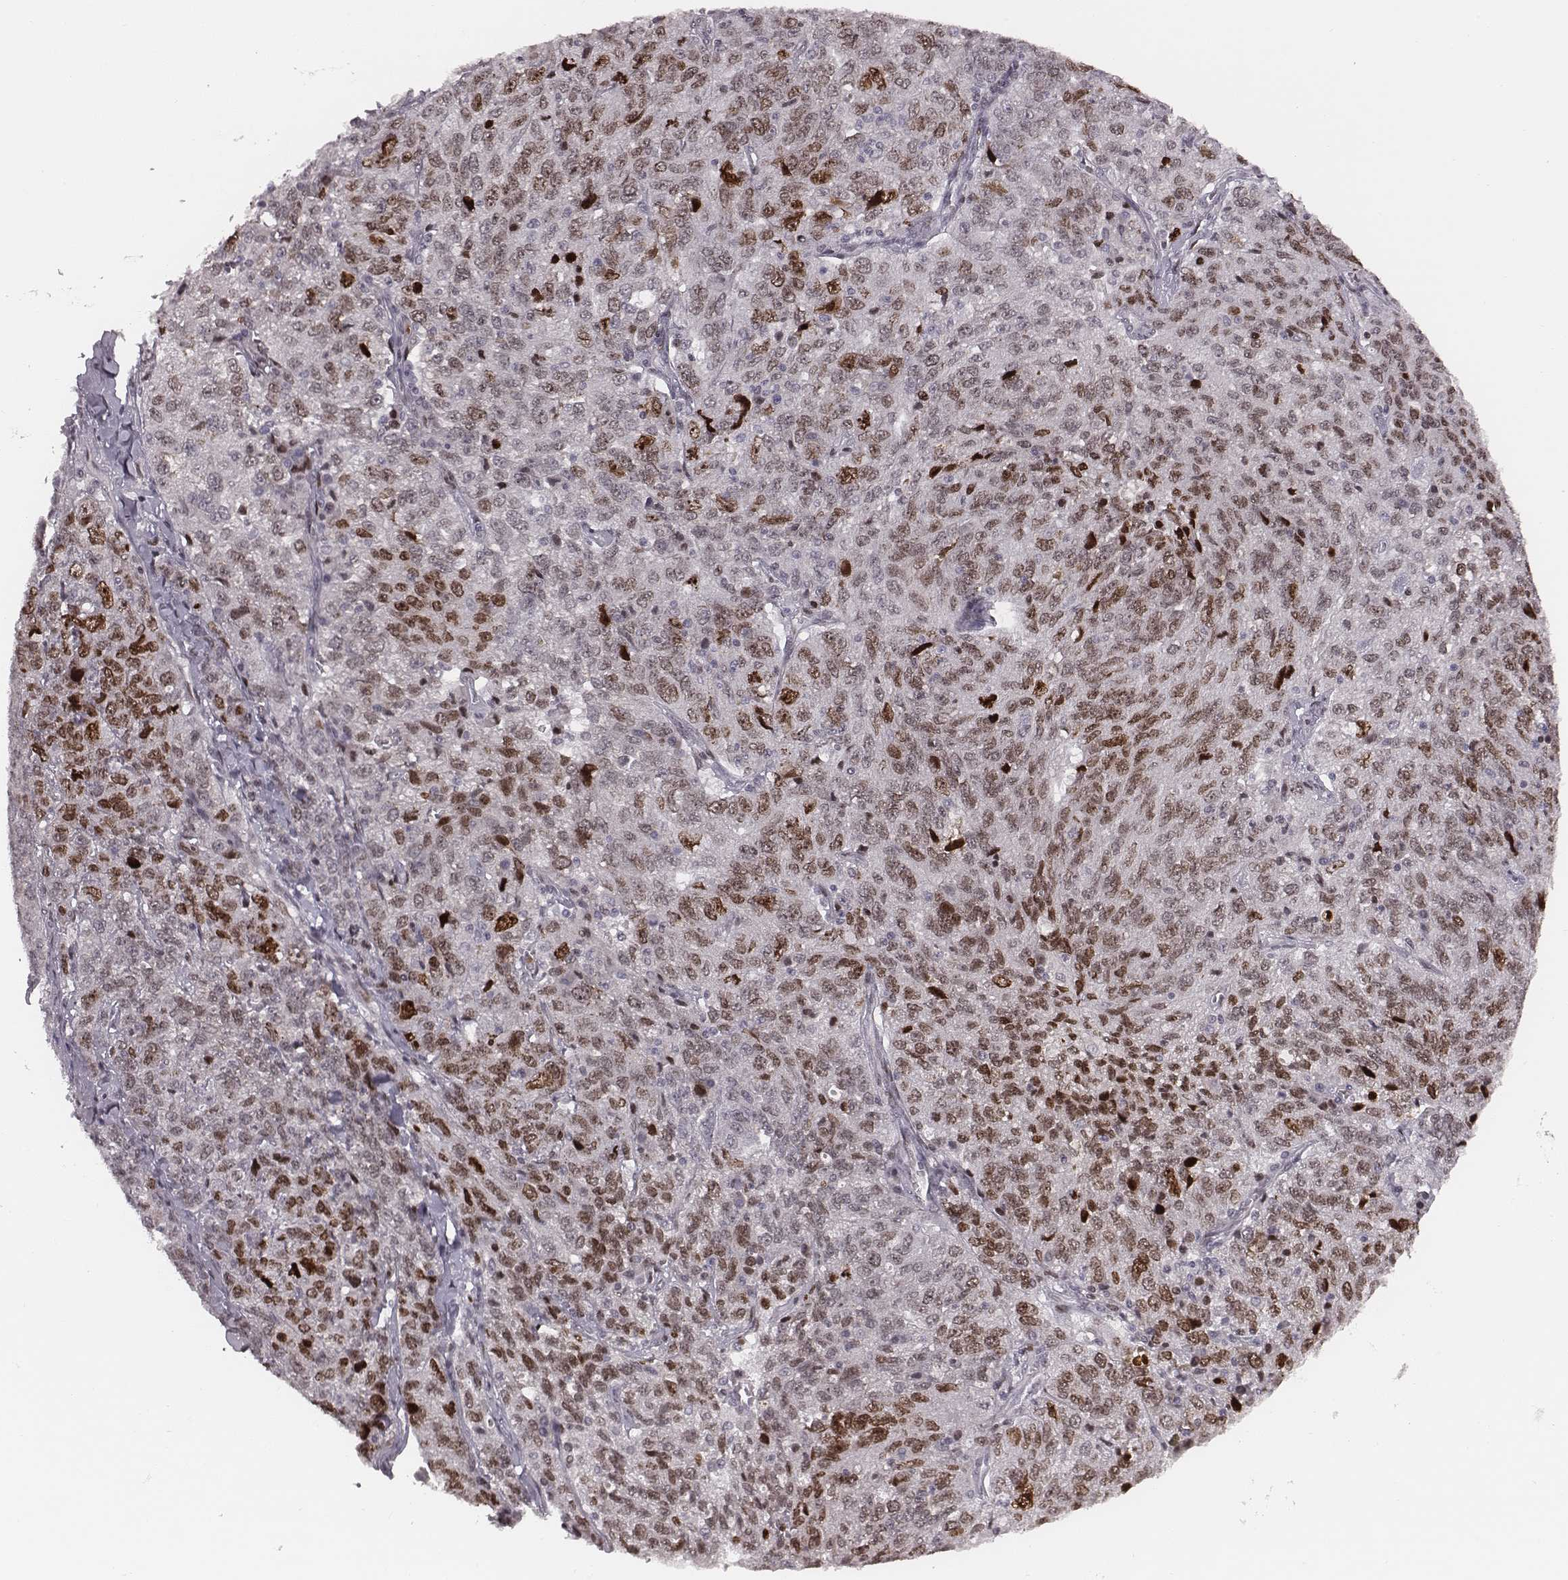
{"staining": {"intensity": "moderate", "quantity": "<25%", "location": "nuclear"}, "tissue": "ovarian cancer", "cell_type": "Tumor cells", "image_type": "cancer", "snomed": [{"axis": "morphology", "description": "Cystadenocarcinoma, serous, NOS"}, {"axis": "topography", "description": "Ovary"}], "caption": "Immunohistochemical staining of ovarian cancer exhibits low levels of moderate nuclear staining in about <25% of tumor cells.", "gene": "NDC1", "patient": {"sex": "female", "age": 71}}